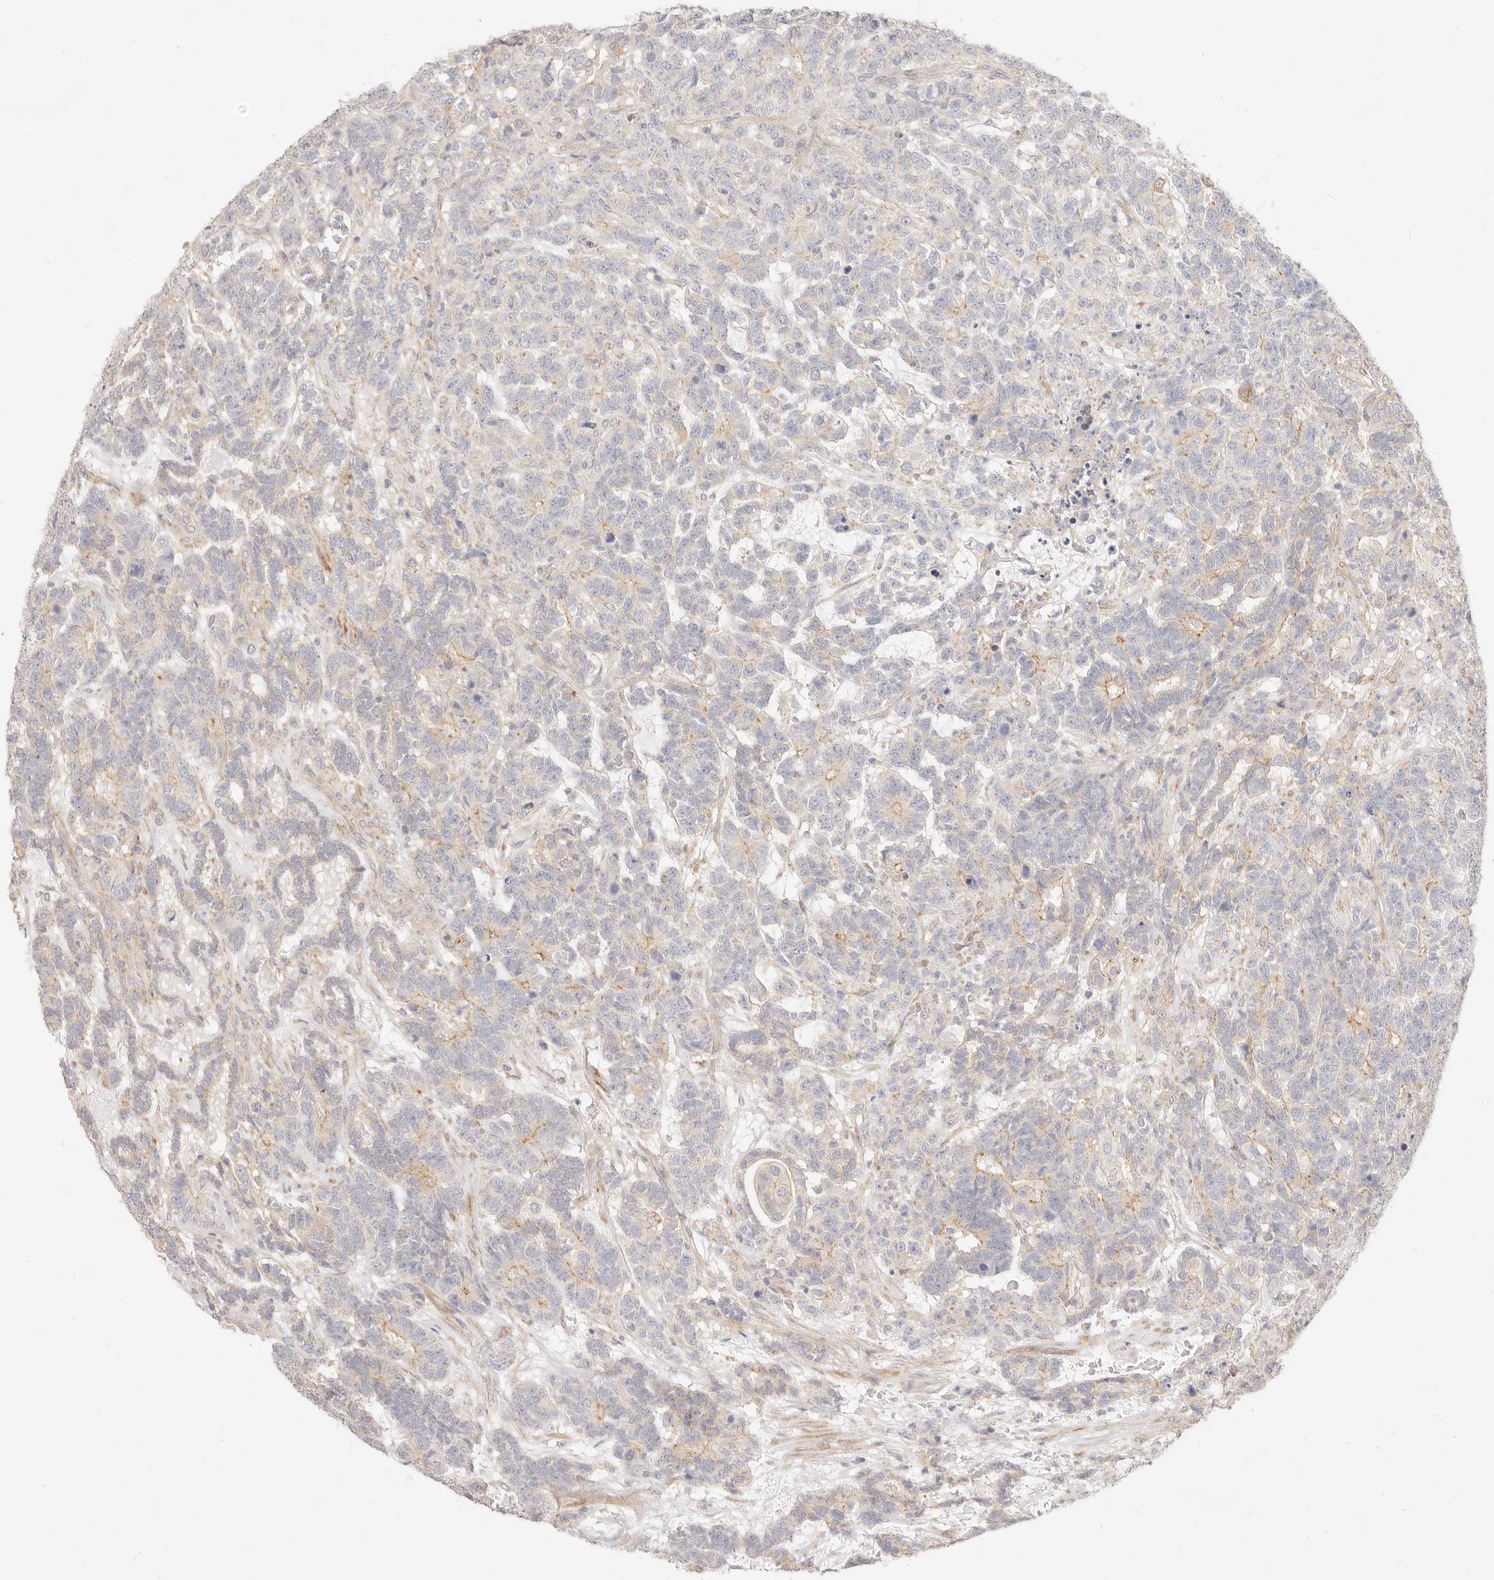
{"staining": {"intensity": "negative", "quantity": "none", "location": "none"}, "tissue": "testis cancer", "cell_type": "Tumor cells", "image_type": "cancer", "snomed": [{"axis": "morphology", "description": "Carcinoma, Embryonal, NOS"}, {"axis": "topography", "description": "Testis"}], "caption": "DAB (3,3'-diaminobenzidine) immunohistochemical staining of testis cancer (embryonal carcinoma) reveals no significant positivity in tumor cells.", "gene": "UBXN10", "patient": {"sex": "male", "age": 26}}